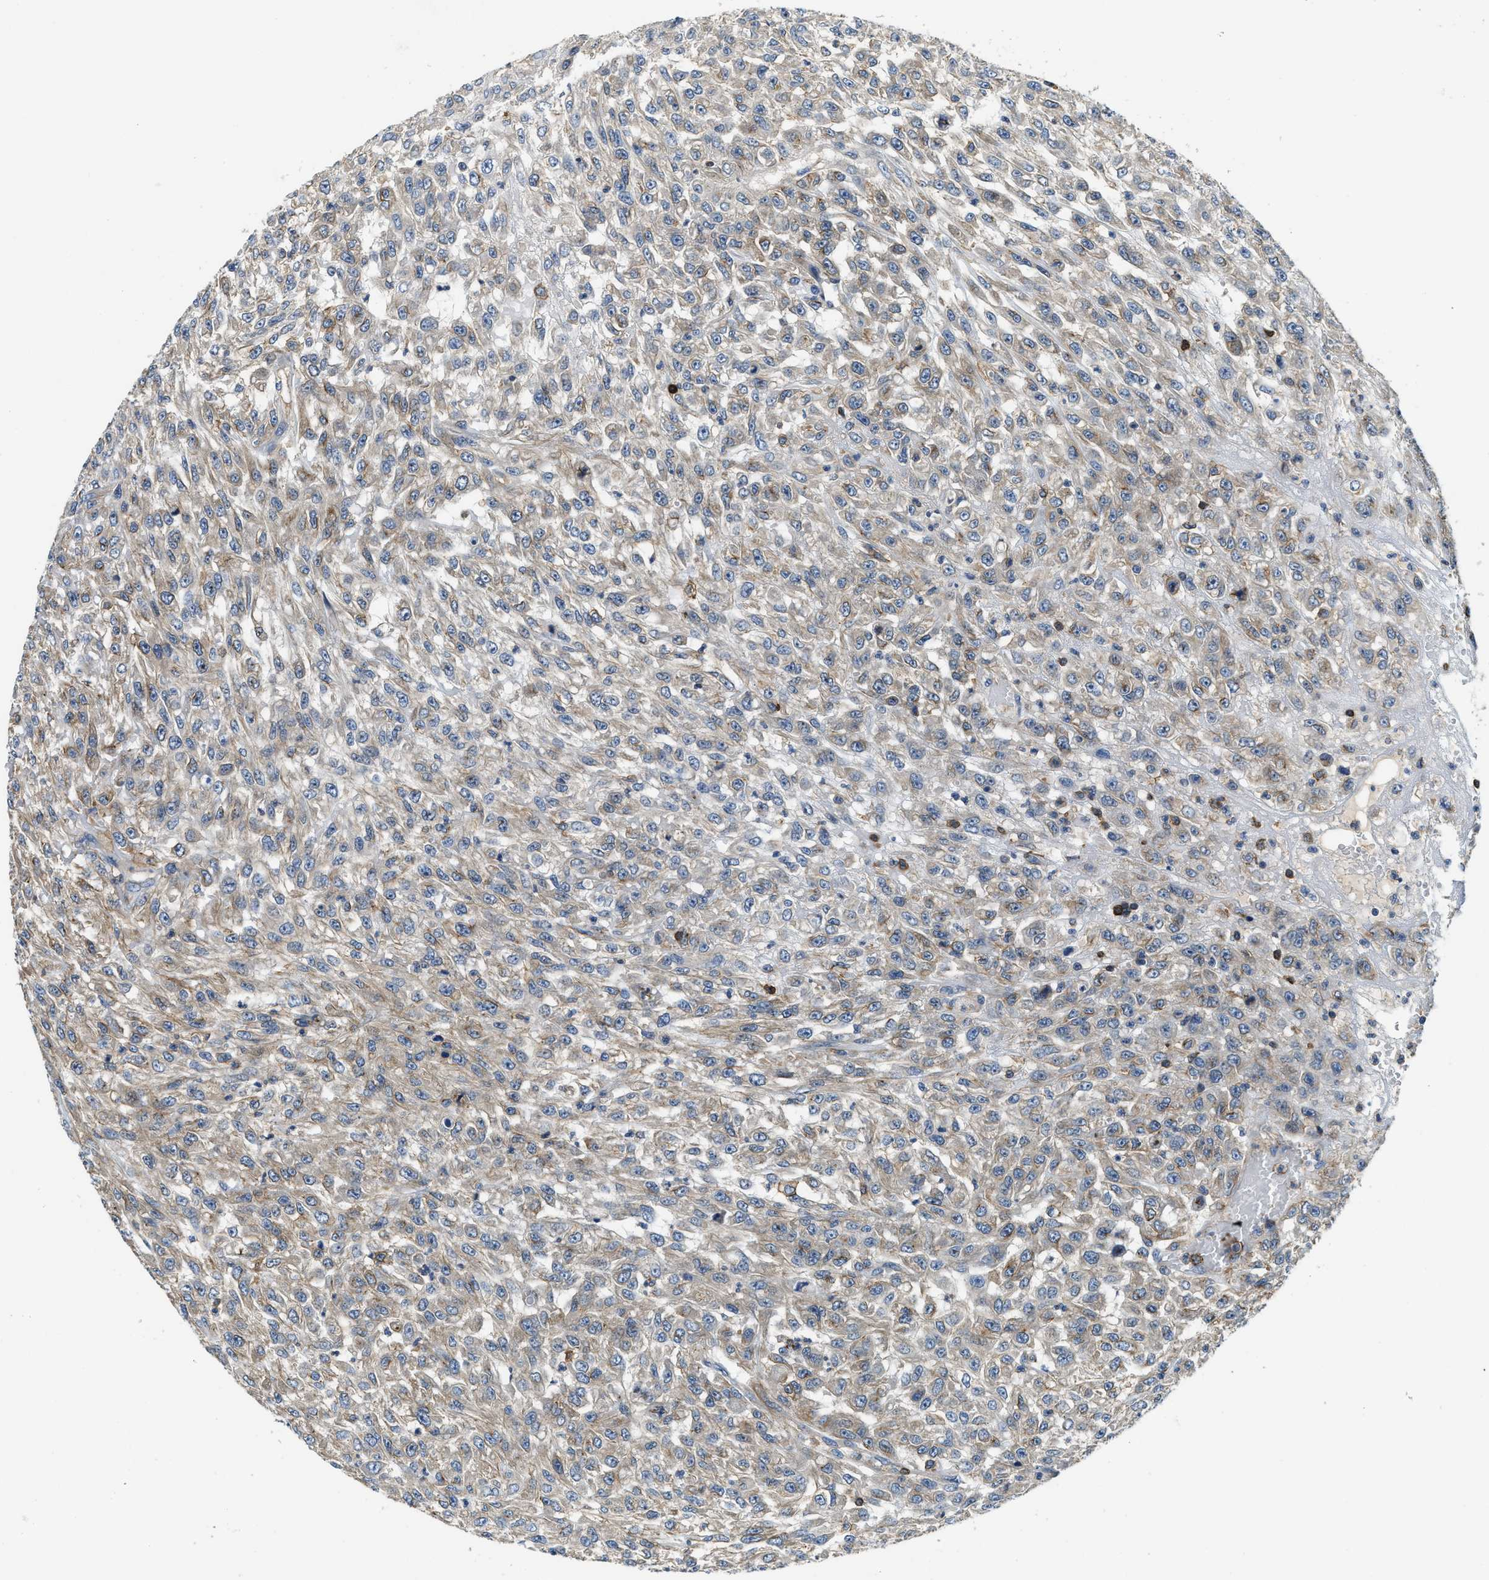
{"staining": {"intensity": "weak", "quantity": "25%-75%", "location": "cytoplasmic/membranous"}, "tissue": "urothelial cancer", "cell_type": "Tumor cells", "image_type": "cancer", "snomed": [{"axis": "morphology", "description": "Urothelial carcinoma, High grade"}, {"axis": "topography", "description": "Urinary bladder"}], "caption": "Immunohistochemistry image of neoplastic tissue: human urothelial cancer stained using IHC displays low levels of weak protein expression localized specifically in the cytoplasmic/membranous of tumor cells, appearing as a cytoplasmic/membranous brown color.", "gene": "MYO1G", "patient": {"sex": "male", "age": 46}}